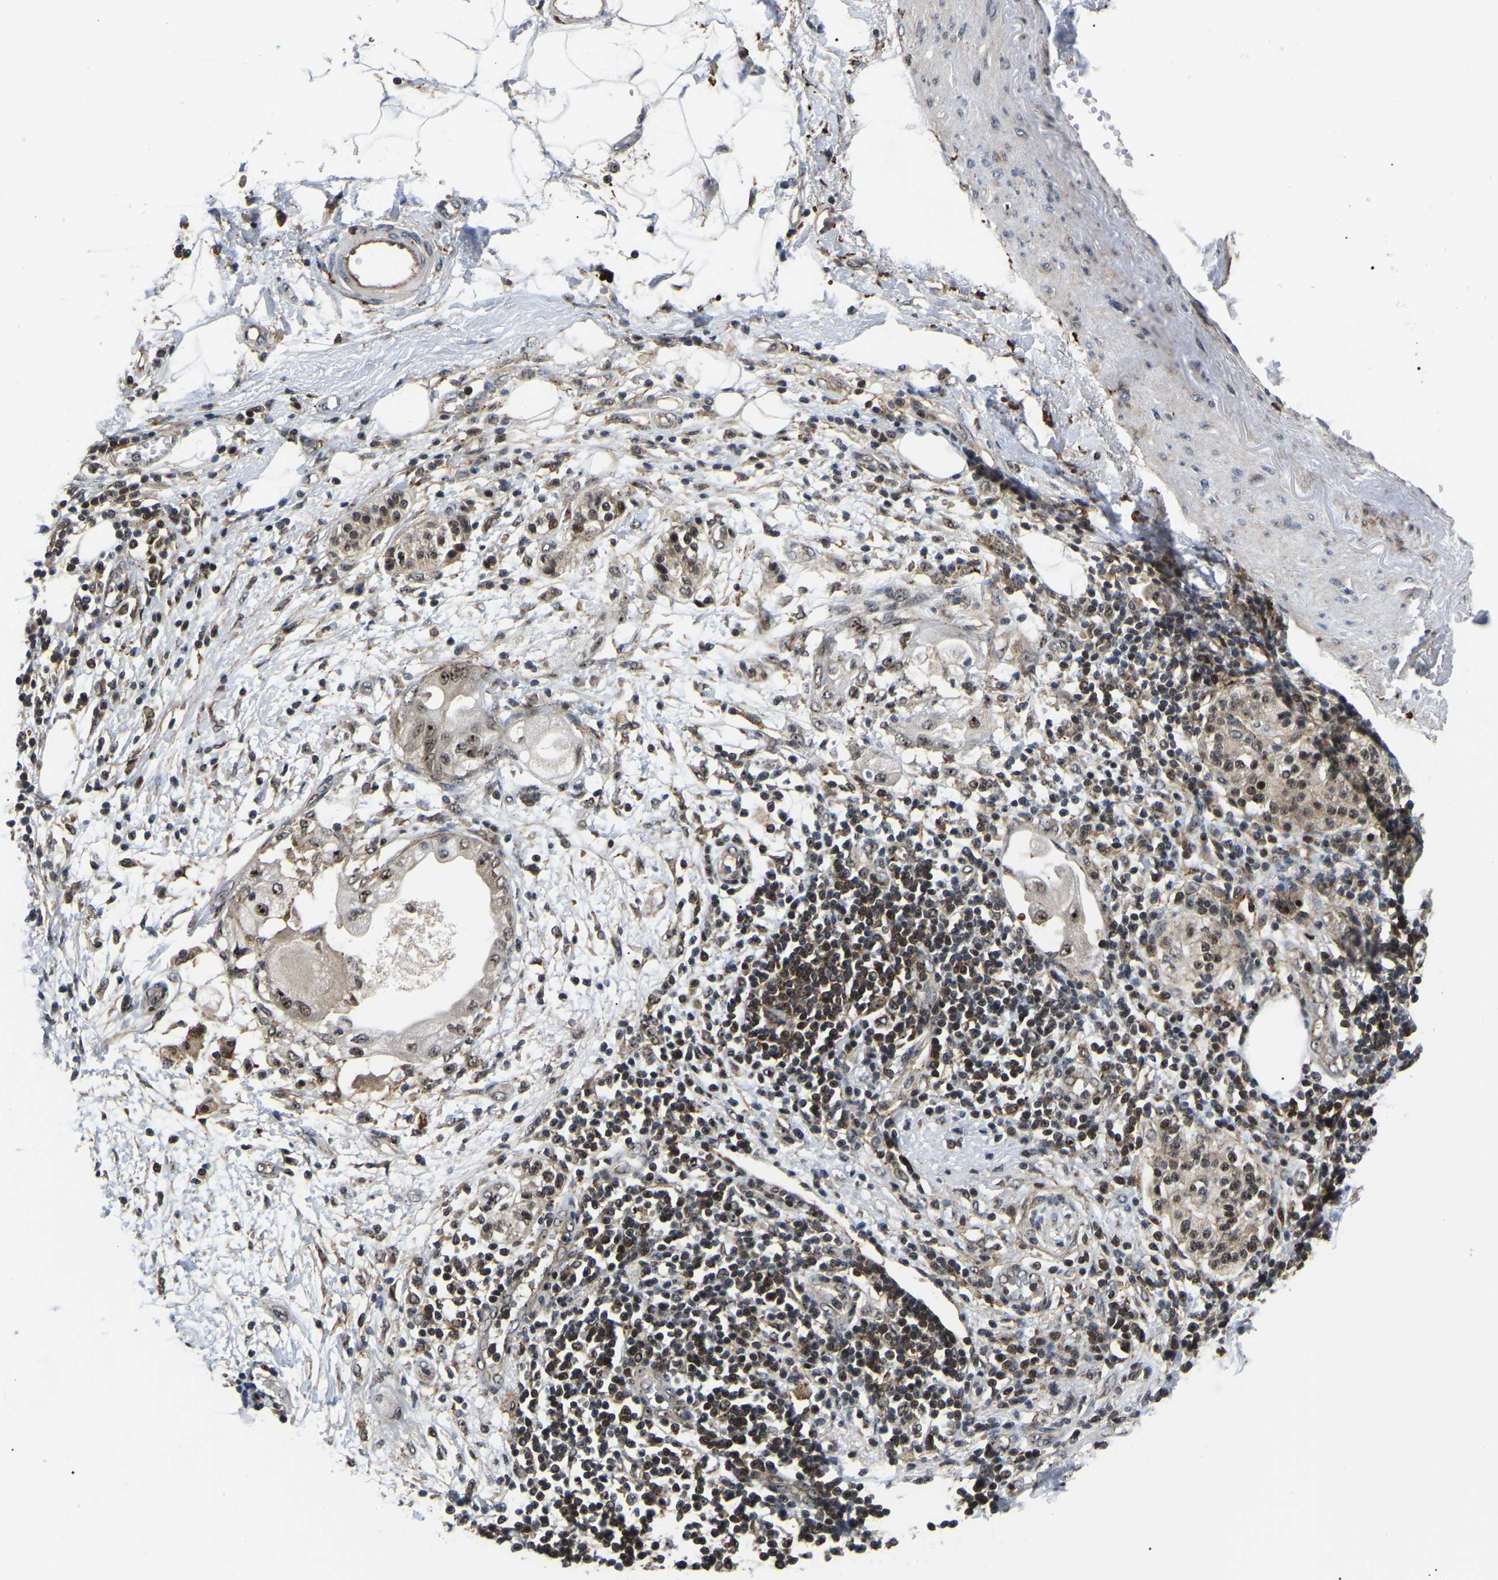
{"staining": {"intensity": "negative", "quantity": "none", "location": "none"}, "tissue": "adipose tissue", "cell_type": "Adipocytes", "image_type": "normal", "snomed": [{"axis": "morphology", "description": "Normal tissue, NOS"}, {"axis": "morphology", "description": "Adenocarcinoma, NOS"}, {"axis": "topography", "description": "Duodenum"}, {"axis": "topography", "description": "Peripheral nerve tissue"}], "caption": "Adipose tissue was stained to show a protein in brown. There is no significant expression in adipocytes.", "gene": "RRP1B", "patient": {"sex": "female", "age": 60}}